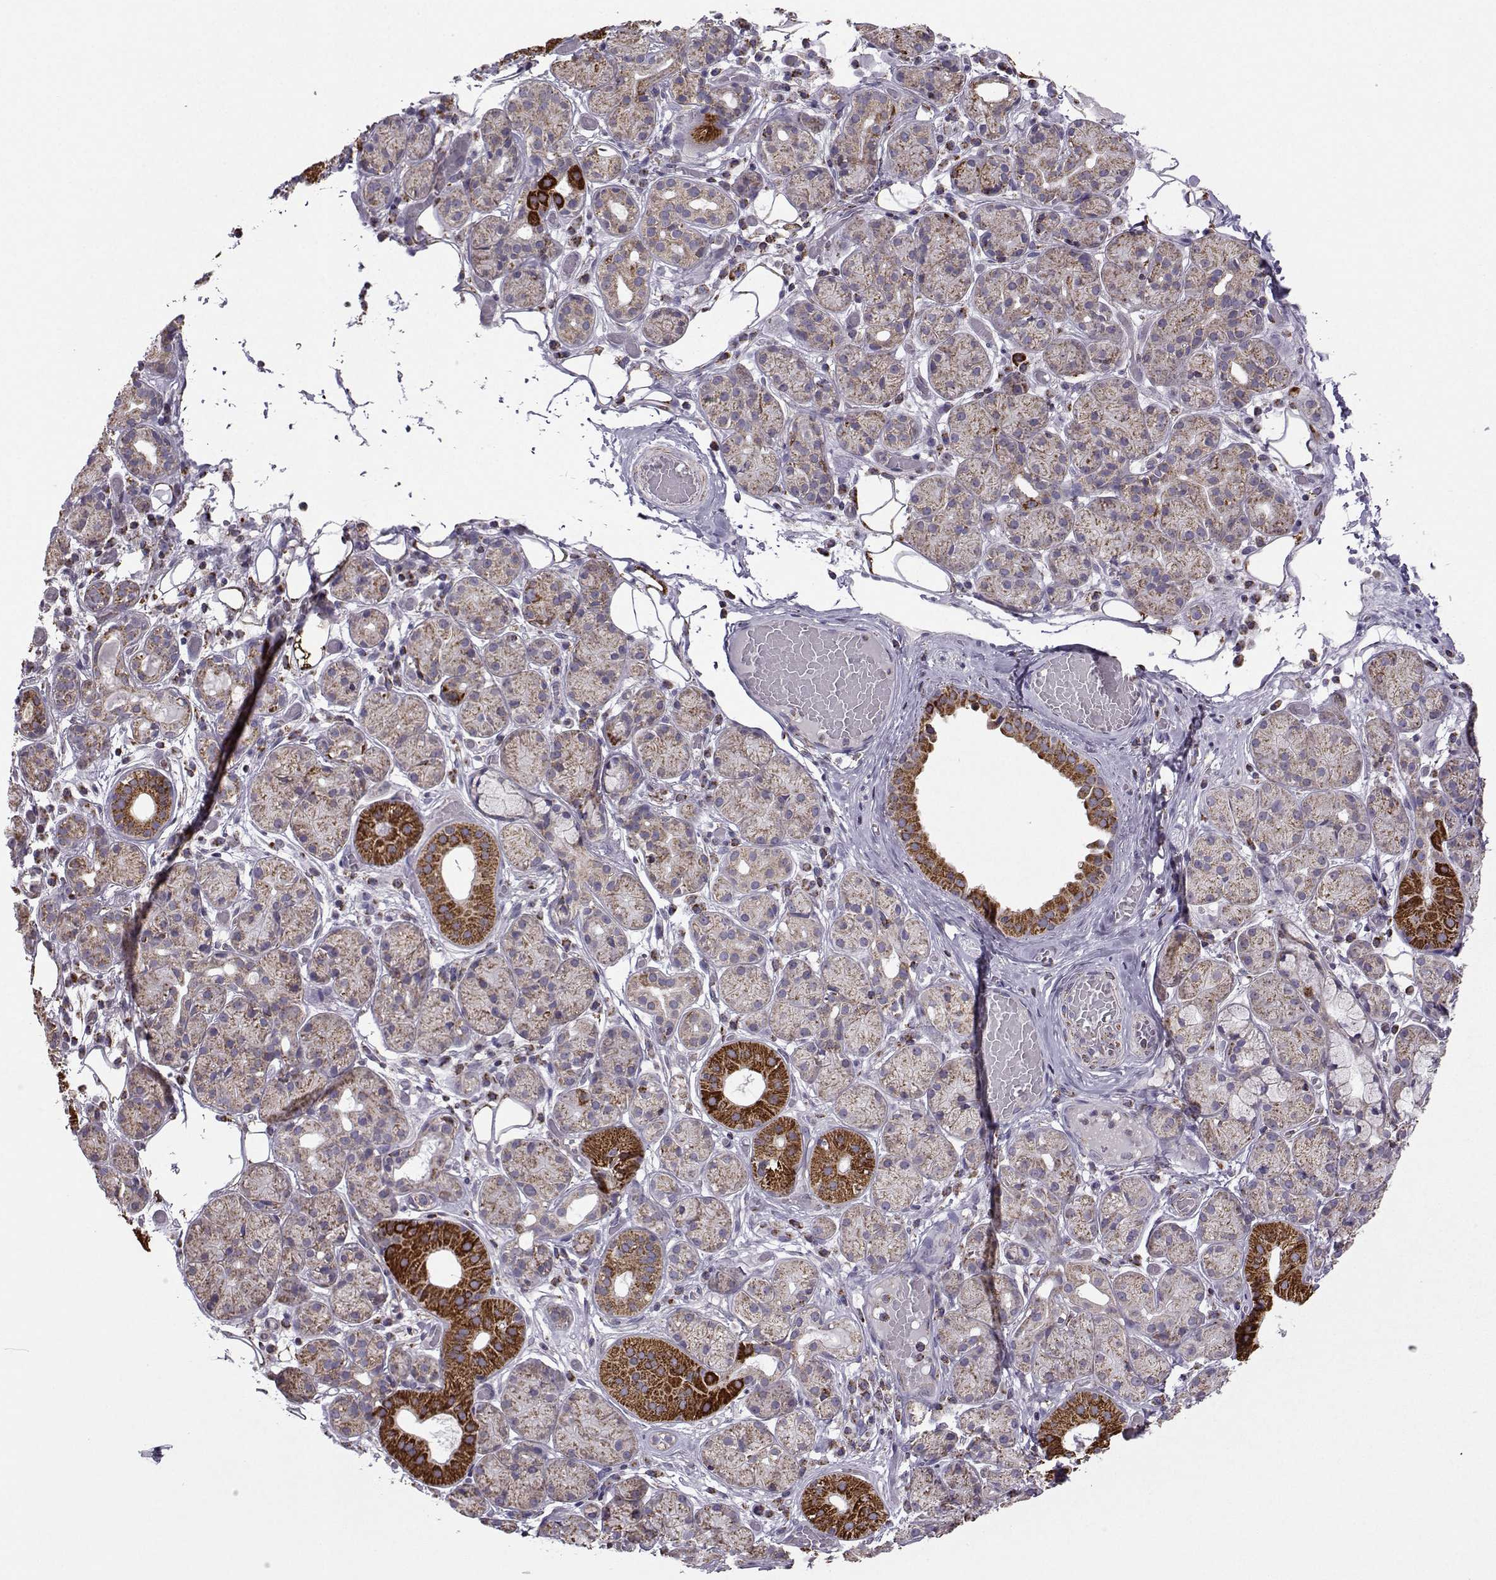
{"staining": {"intensity": "strong", "quantity": "<25%", "location": "cytoplasmic/membranous"}, "tissue": "salivary gland", "cell_type": "Glandular cells", "image_type": "normal", "snomed": [{"axis": "morphology", "description": "Normal tissue, NOS"}, {"axis": "topography", "description": "Salivary gland"}, {"axis": "topography", "description": "Peripheral nerve tissue"}], "caption": "This is a micrograph of immunohistochemistry staining of normal salivary gland, which shows strong expression in the cytoplasmic/membranous of glandular cells.", "gene": "NECAB3", "patient": {"sex": "male", "age": 71}}